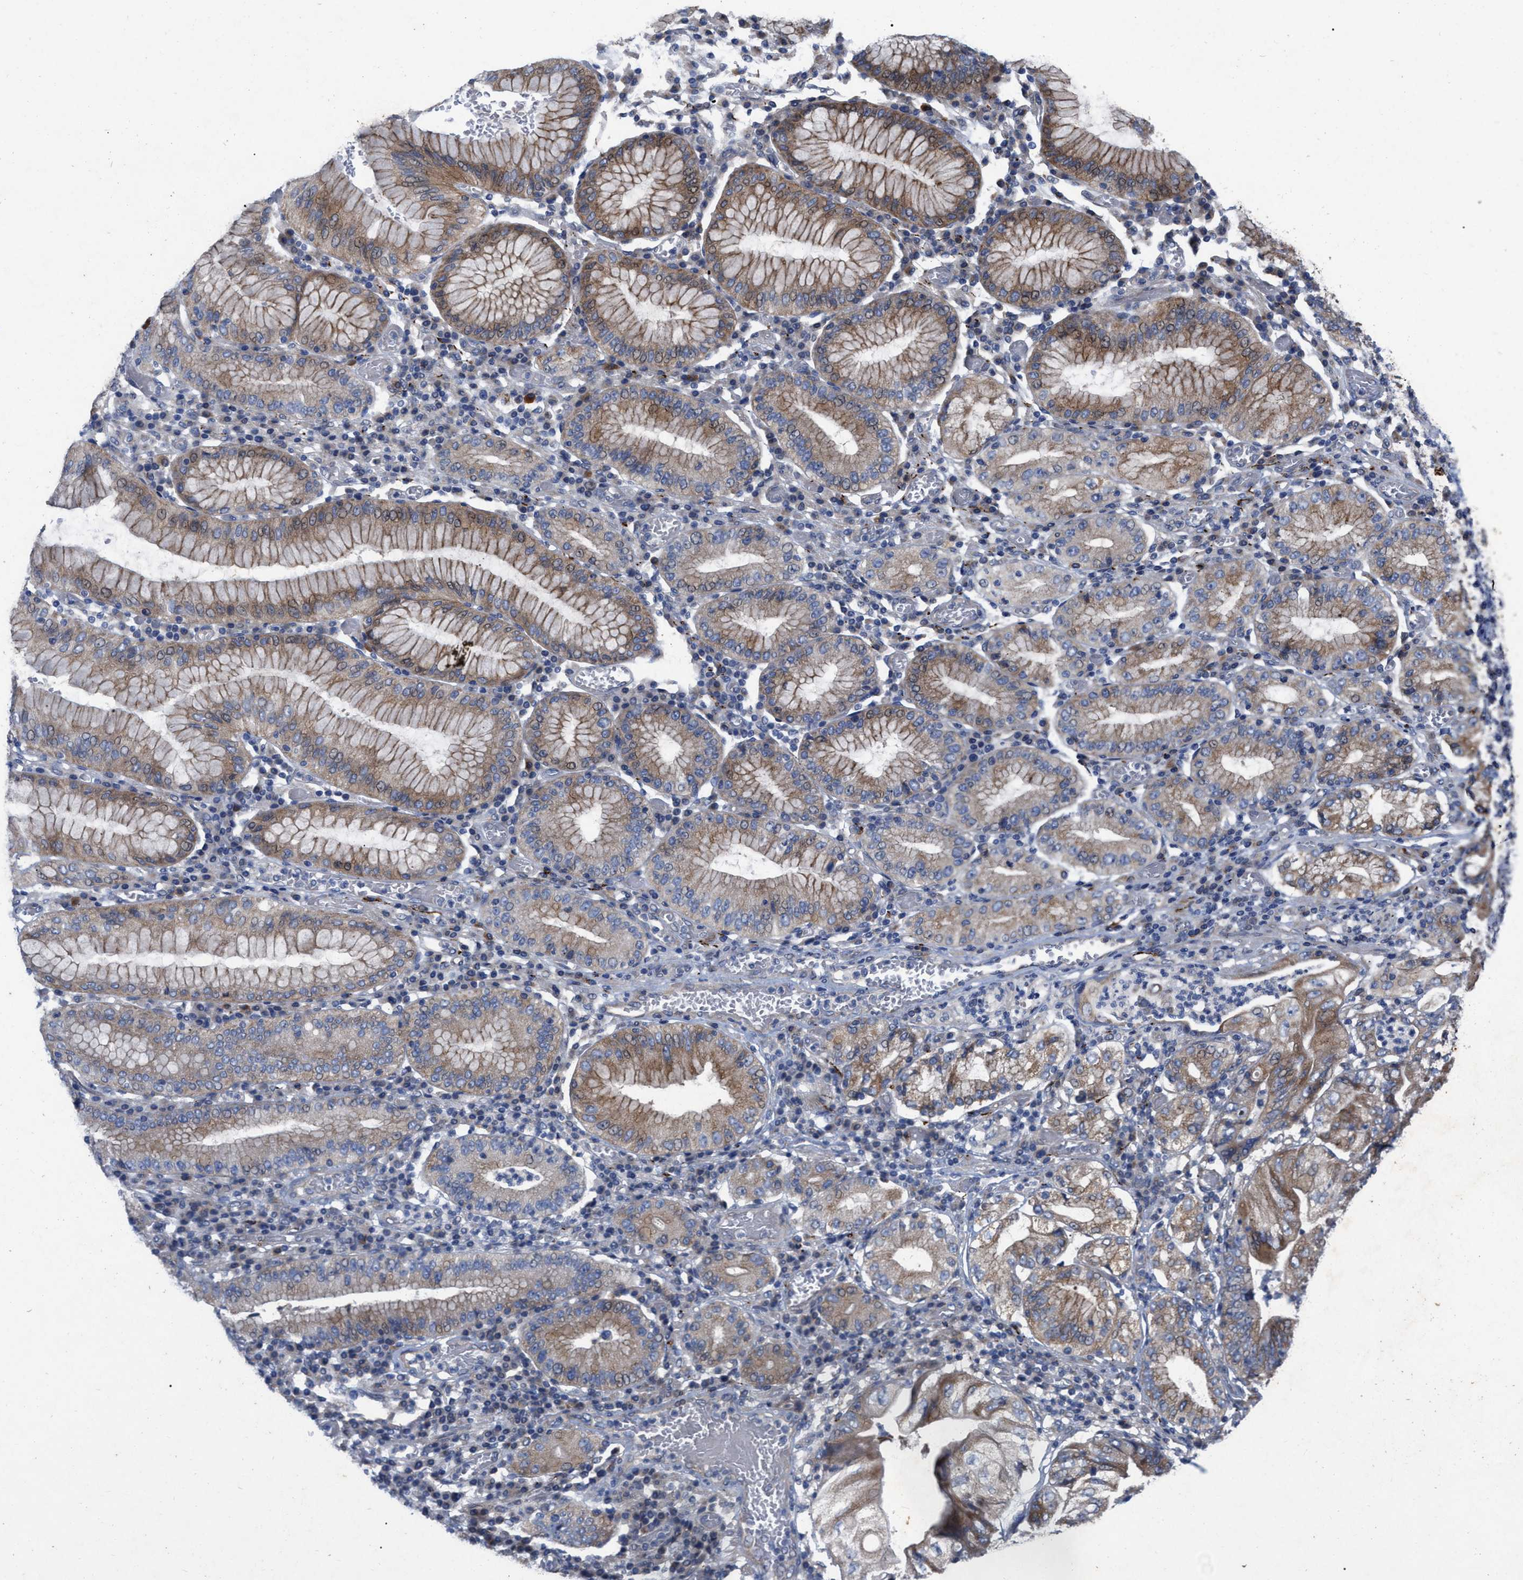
{"staining": {"intensity": "moderate", "quantity": "25%-75%", "location": "cytoplasmic/membranous"}, "tissue": "stomach cancer", "cell_type": "Tumor cells", "image_type": "cancer", "snomed": [{"axis": "morphology", "description": "Adenocarcinoma, NOS"}, {"axis": "topography", "description": "Stomach"}], "caption": "Adenocarcinoma (stomach) stained with DAB immunohistochemistry (IHC) exhibits medium levels of moderate cytoplasmic/membranous positivity in about 25%-75% of tumor cells.", "gene": "VIP", "patient": {"sex": "female", "age": 73}}